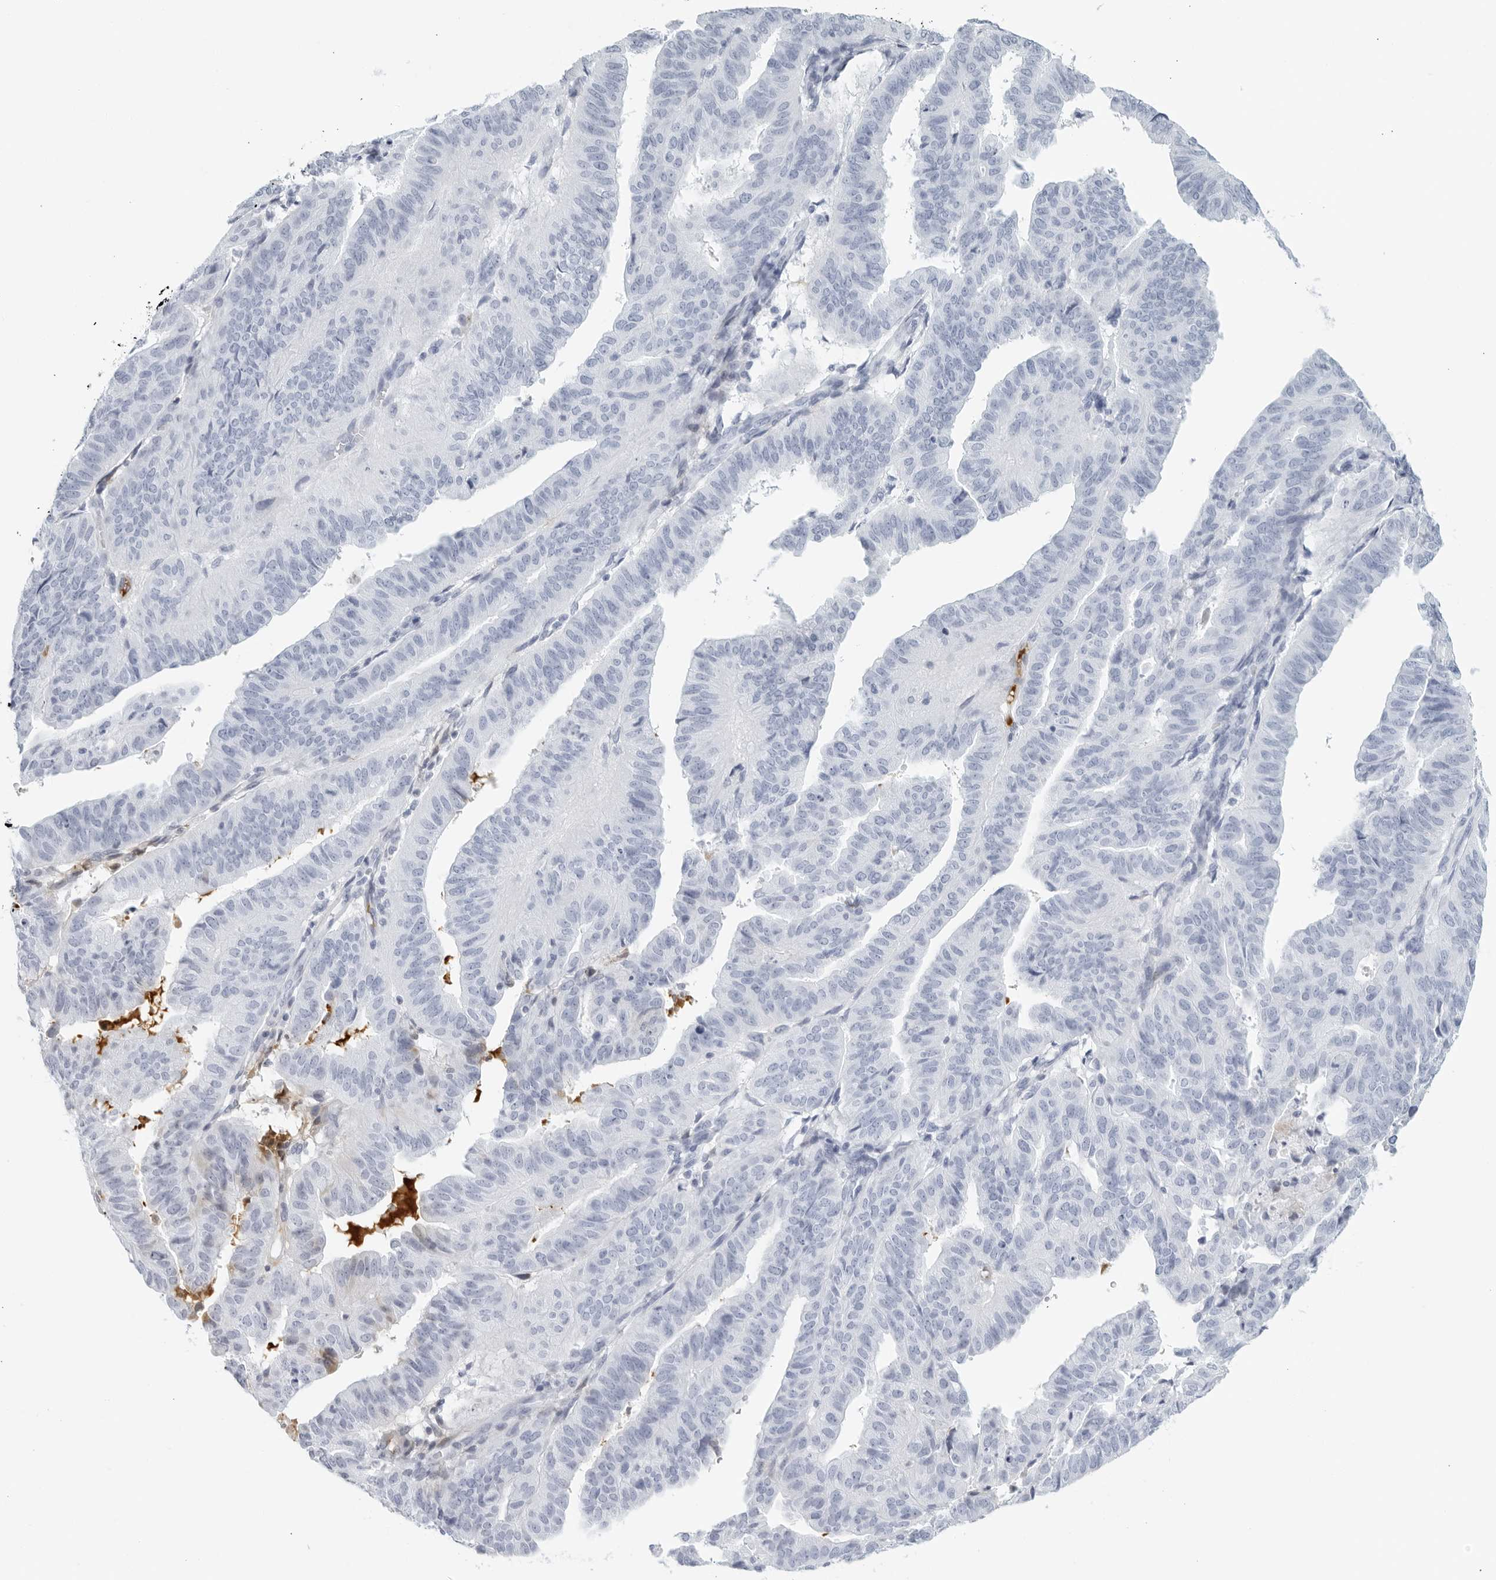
{"staining": {"intensity": "negative", "quantity": "none", "location": "none"}, "tissue": "endometrial cancer", "cell_type": "Tumor cells", "image_type": "cancer", "snomed": [{"axis": "morphology", "description": "Adenocarcinoma, NOS"}, {"axis": "topography", "description": "Endometrium"}], "caption": "Immunohistochemistry (IHC) of human endometrial adenocarcinoma reveals no staining in tumor cells.", "gene": "FGG", "patient": {"sex": "female", "age": 51}}